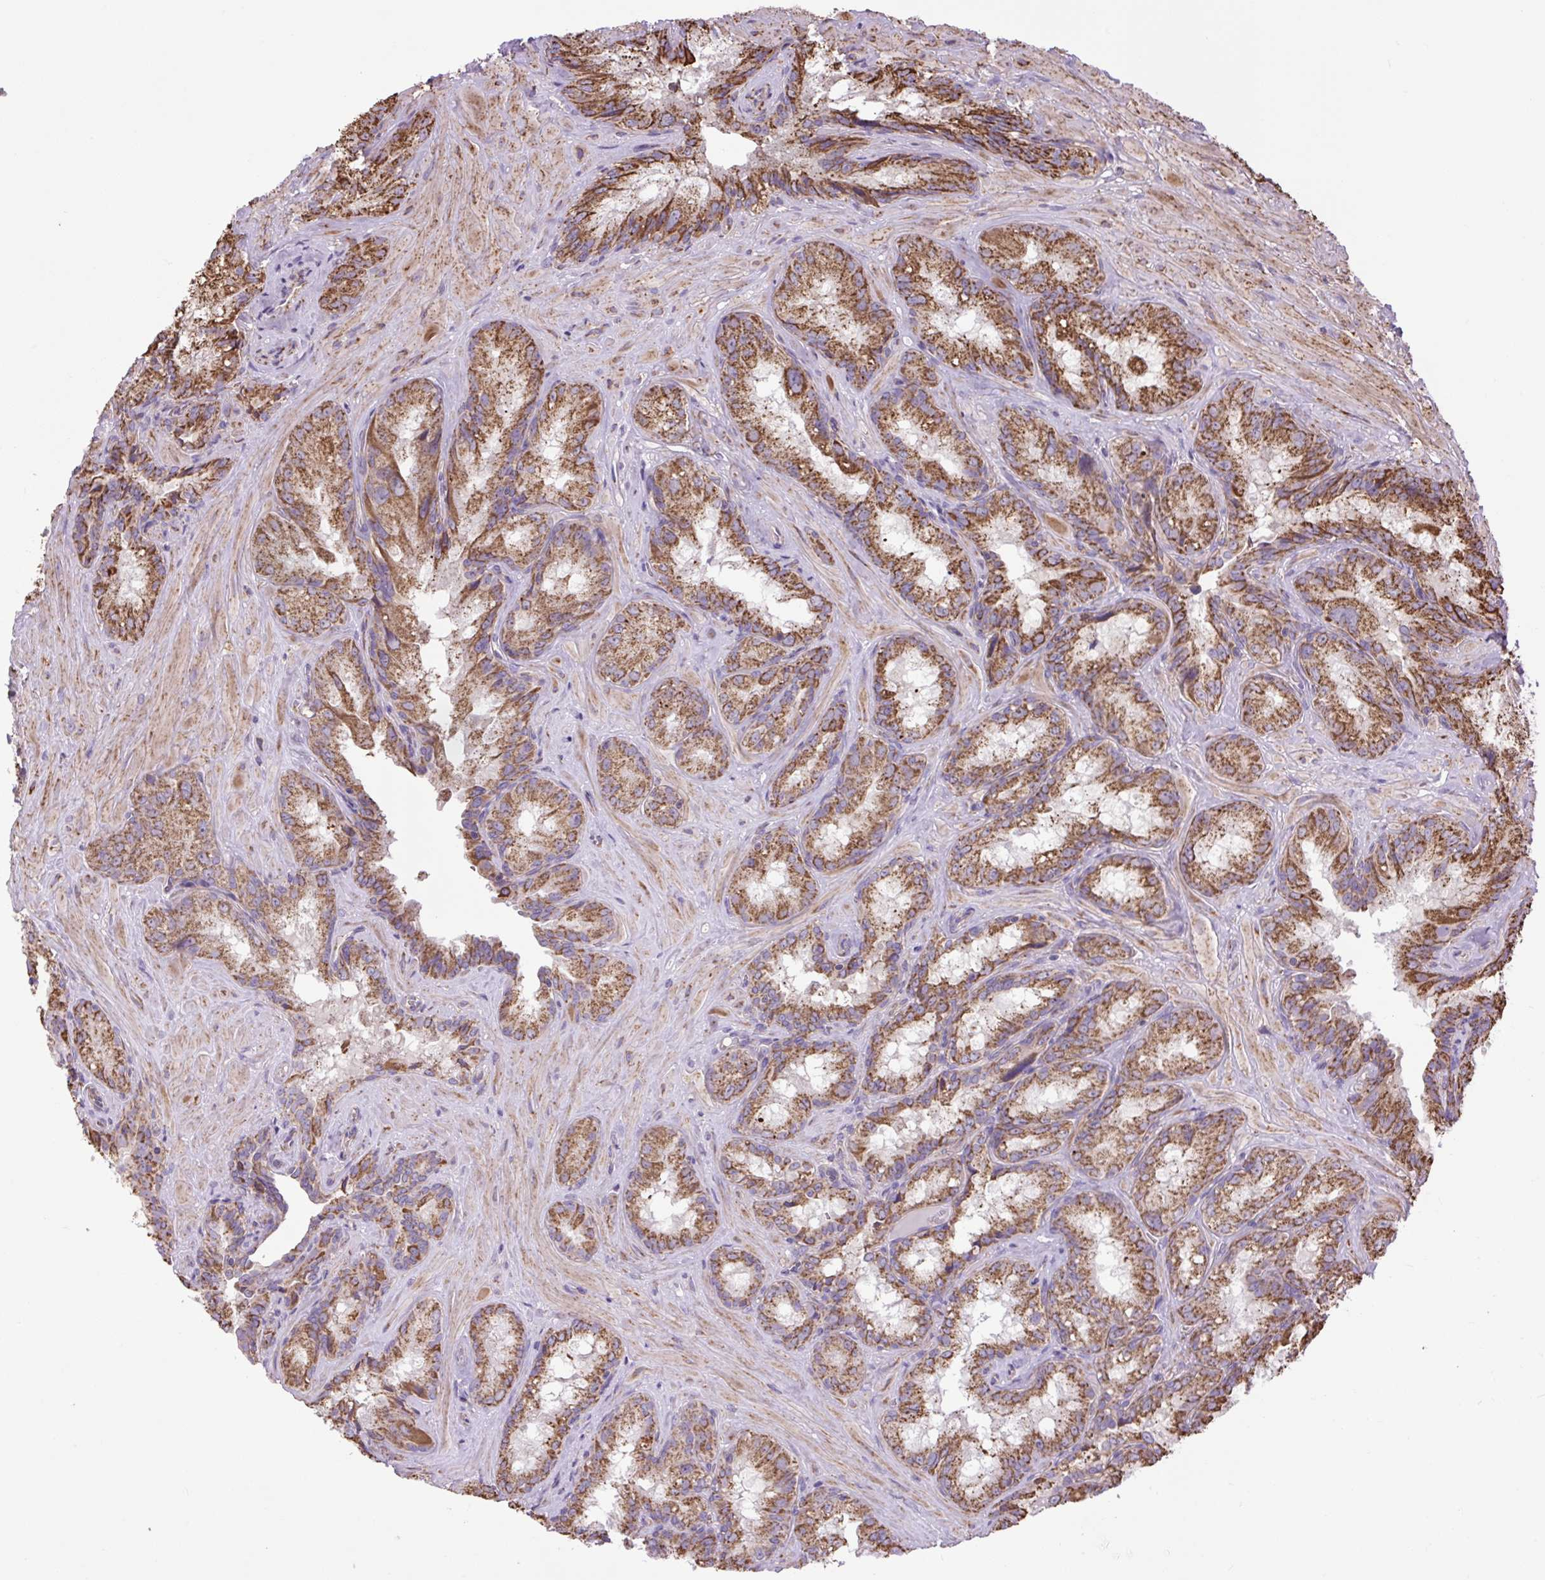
{"staining": {"intensity": "strong", "quantity": ">75%", "location": "cytoplasmic/membranous"}, "tissue": "seminal vesicle", "cell_type": "Glandular cells", "image_type": "normal", "snomed": [{"axis": "morphology", "description": "Normal tissue, NOS"}, {"axis": "topography", "description": "Seminal veicle"}], "caption": "Glandular cells exhibit high levels of strong cytoplasmic/membranous staining in about >75% of cells in unremarkable human seminal vesicle.", "gene": "PLCG1", "patient": {"sex": "male", "age": 47}}